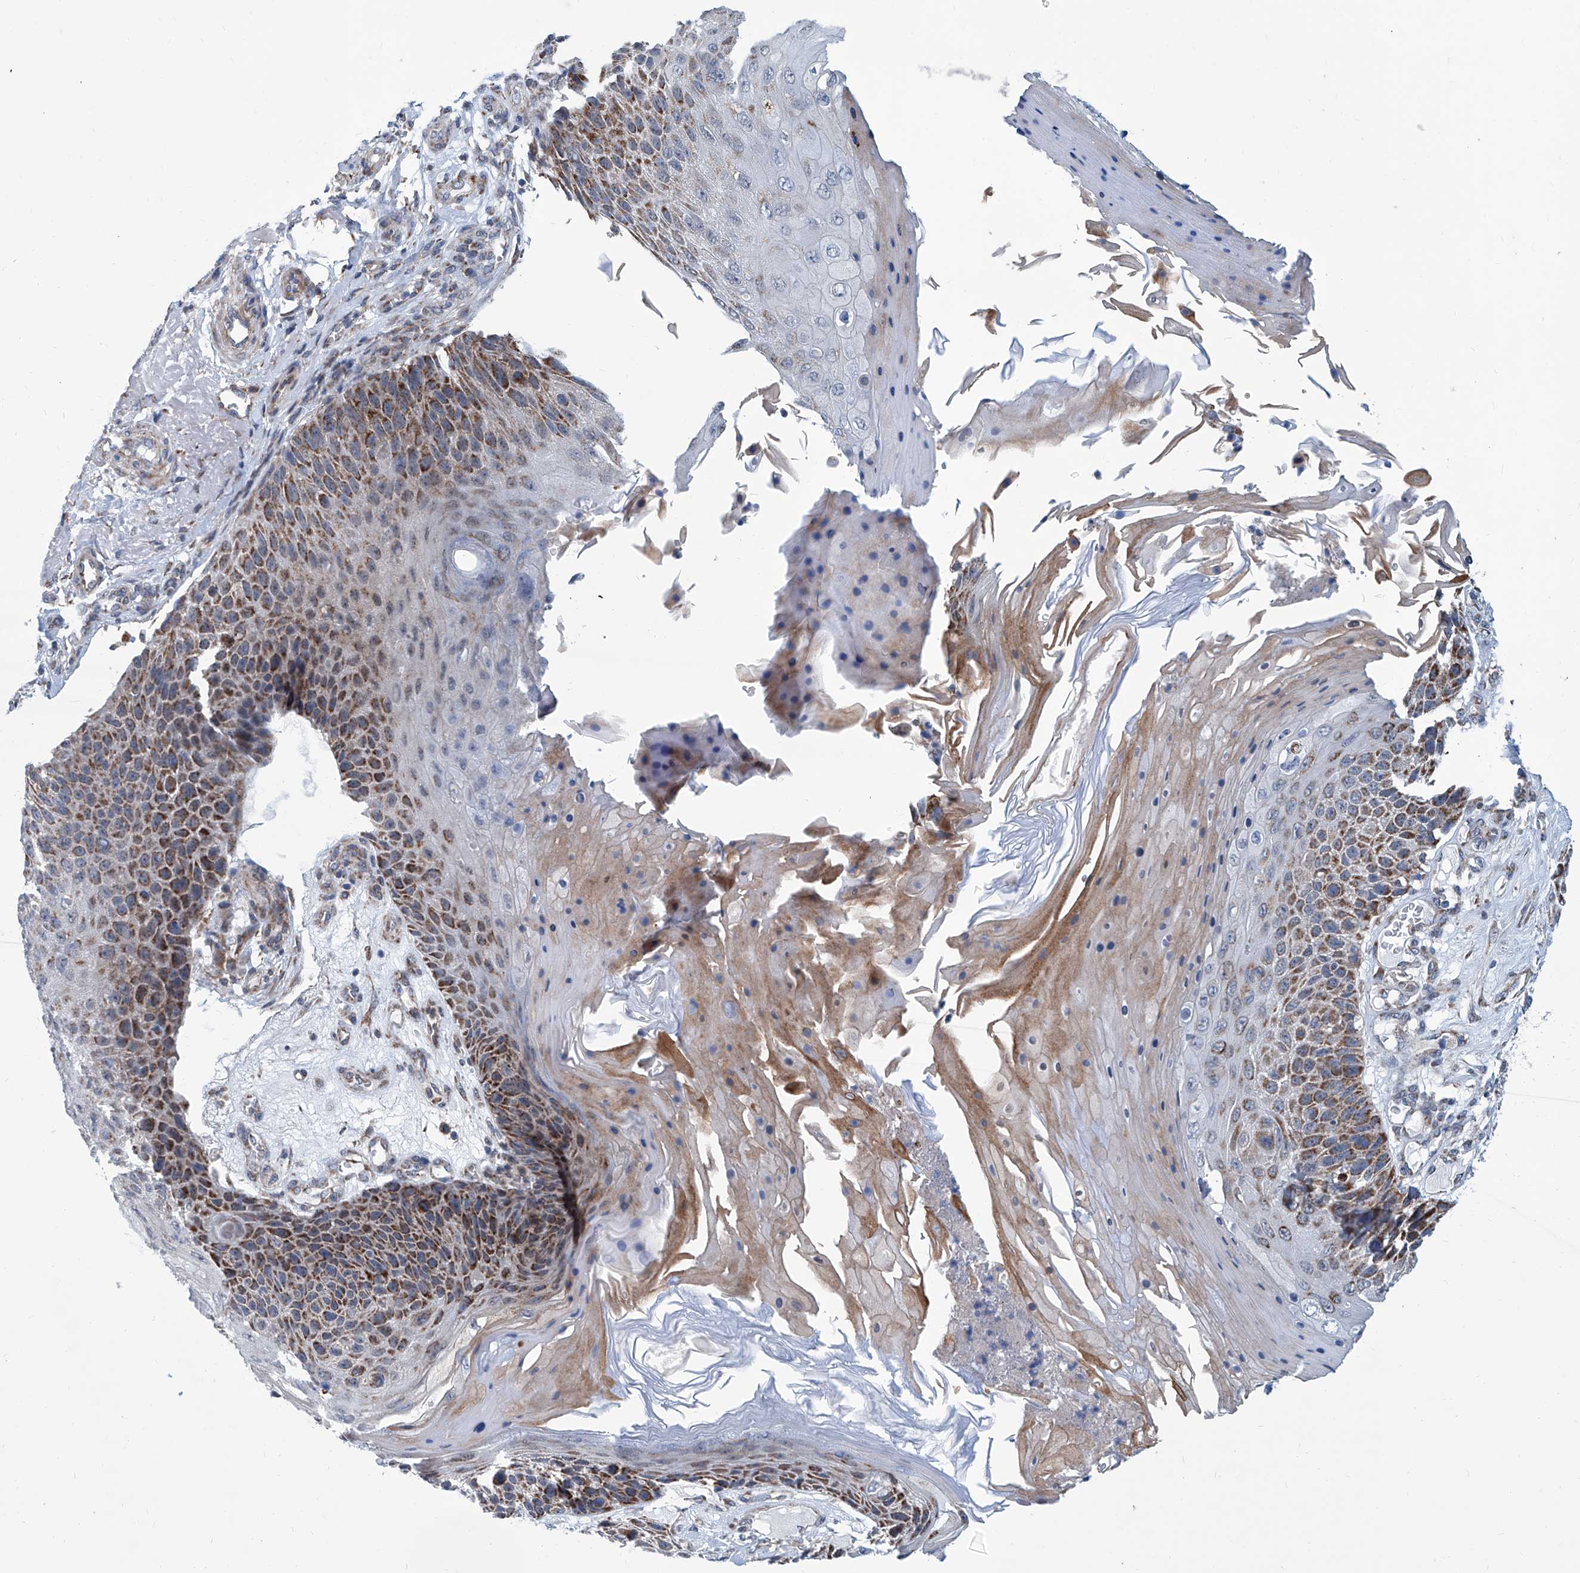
{"staining": {"intensity": "strong", "quantity": "25%-75%", "location": "cytoplasmic/membranous"}, "tissue": "skin cancer", "cell_type": "Tumor cells", "image_type": "cancer", "snomed": [{"axis": "morphology", "description": "Squamous cell carcinoma, NOS"}, {"axis": "topography", "description": "Skin"}], "caption": "Immunohistochemical staining of skin cancer exhibits strong cytoplasmic/membranous protein staining in about 25%-75% of tumor cells. (DAB IHC, brown staining for protein, blue staining for nuclei).", "gene": "USP48", "patient": {"sex": "female", "age": 88}}